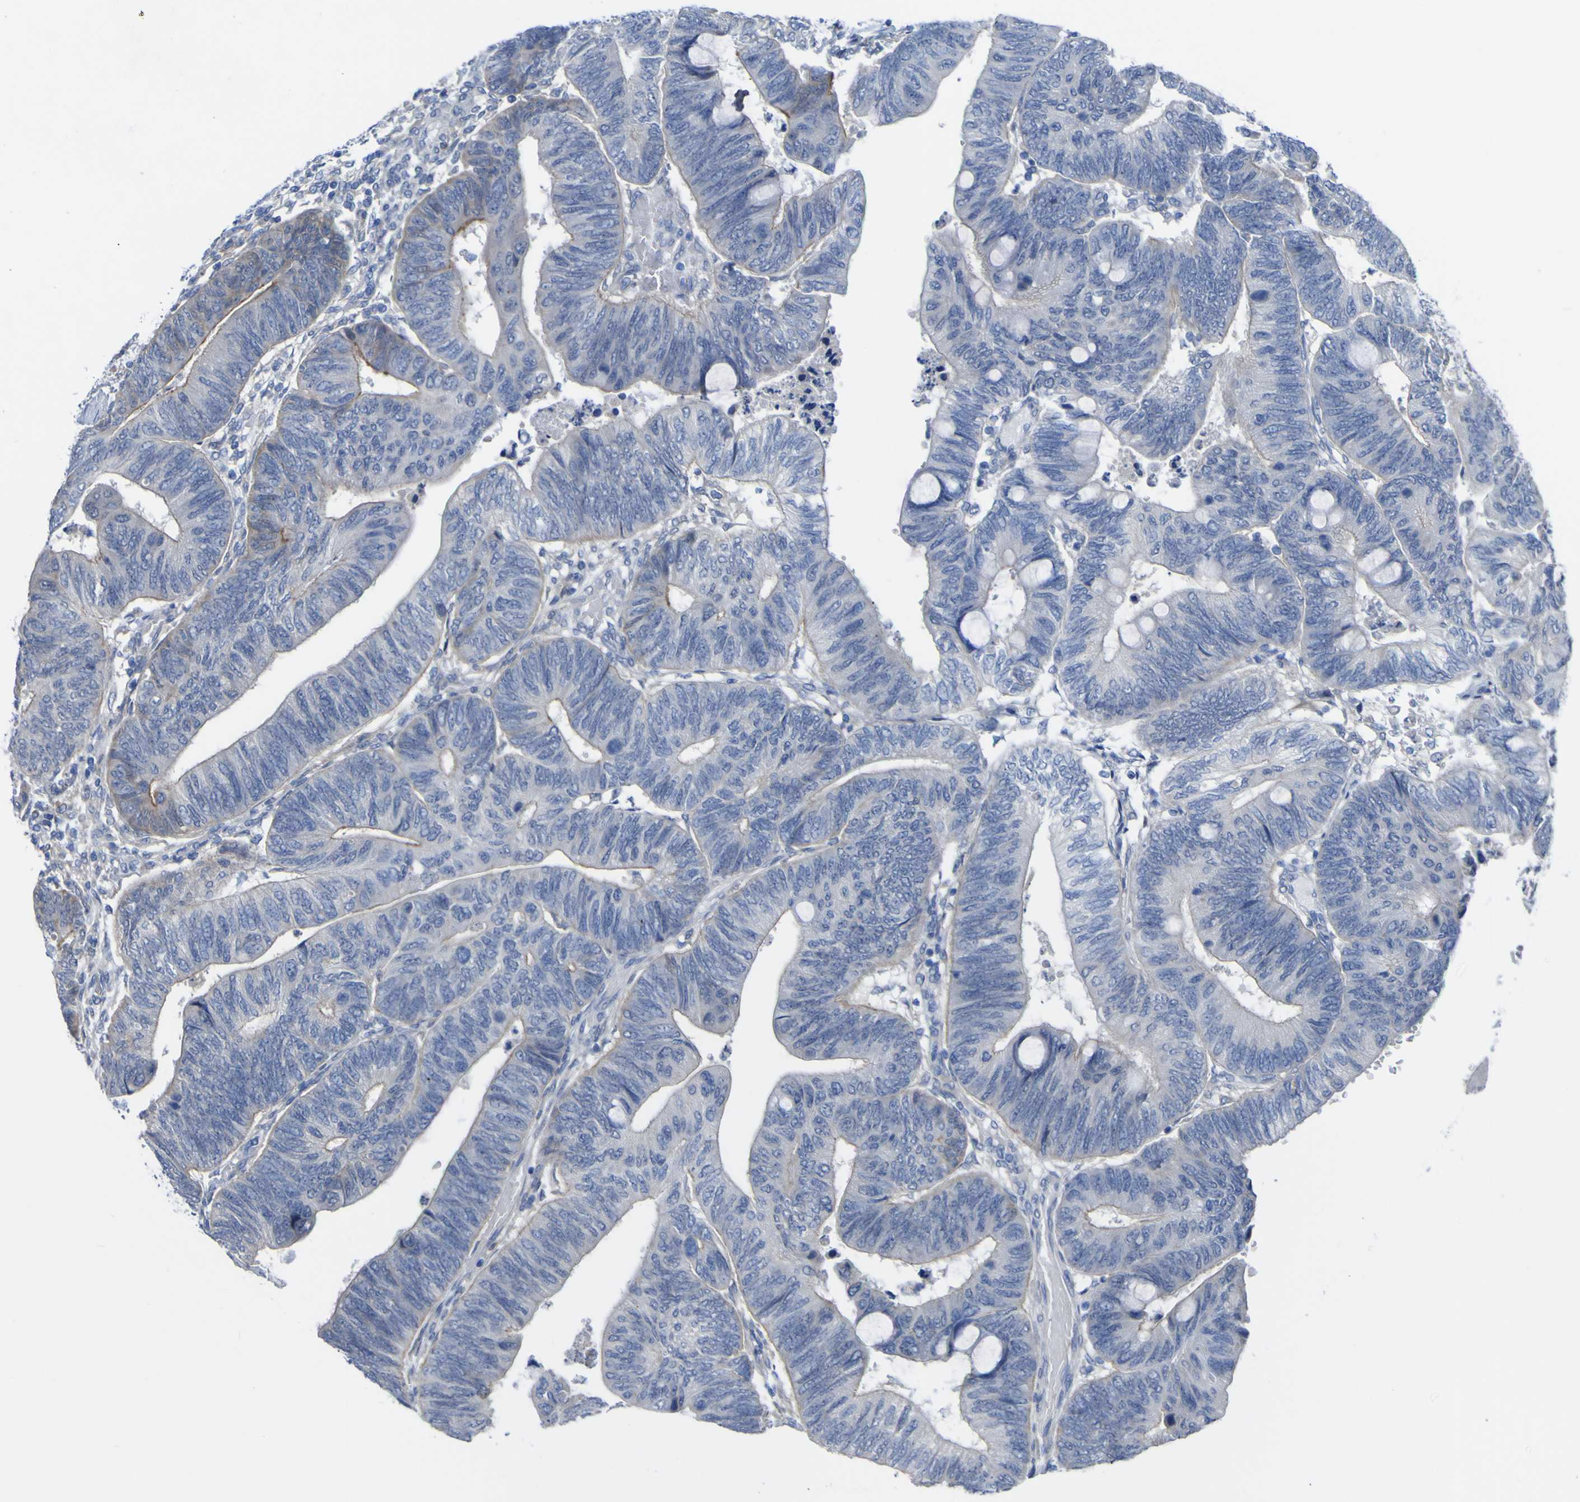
{"staining": {"intensity": "moderate", "quantity": "<25%", "location": "cytoplasmic/membranous"}, "tissue": "colorectal cancer", "cell_type": "Tumor cells", "image_type": "cancer", "snomed": [{"axis": "morphology", "description": "Normal tissue, NOS"}, {"axis": "morphology", "description": "Adenocarcinoma, NOS"}, {"axis": "topography", "description": "Rectum"}, {"axis": "topography", "description": "Peripheral nerve tissue"}], "caption": "A photomicrograph of colorectal adenocarcinoma stained for a protein reveals moderate cytoplasmic/membranous brown staining in tumor cells. The protein of interest is shown in brown color, while the nuclei are stained blue.", "gene": "TNFRSF11A", "patient": {"sex": "male", "age": 92}}